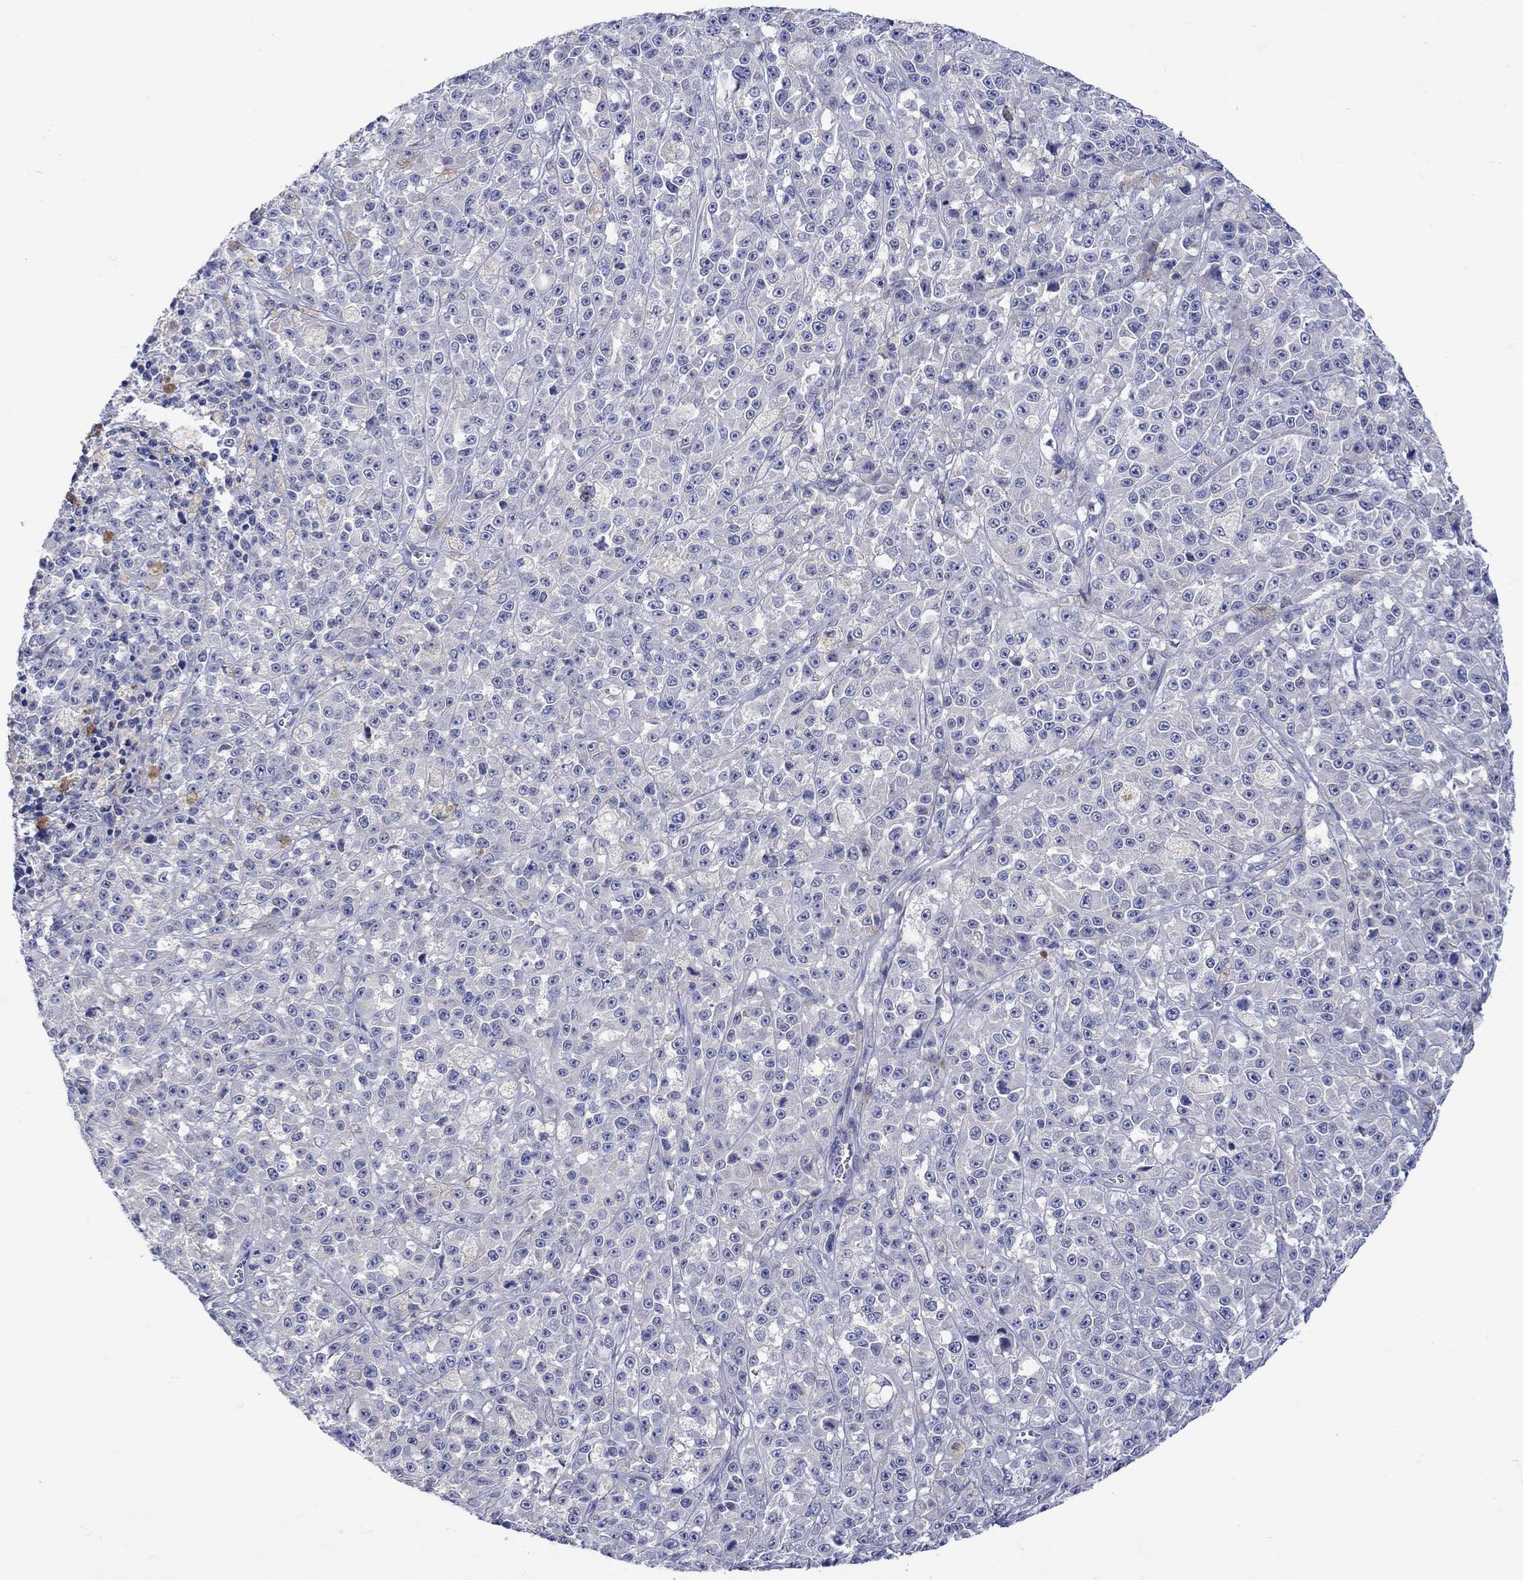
{"staining": {"intensity": "negative", "quantity": "none", "location": "none"}, "tissue": "melanoma", "cell_type": "Tumor cells", "image_type": "cancer", "snomed": [{"axis": "morphology", "description": "Malignant melanoma, NOS"}, {"axis": "topography", "description": "Skin"}], "caption": "Human malignant melanoma stained for a protein using immunohistochemistry (IHC) exhibits no expression in tumor cells.", "gene": "MSI1", "patient": {"sex": "female", "age": 58}}